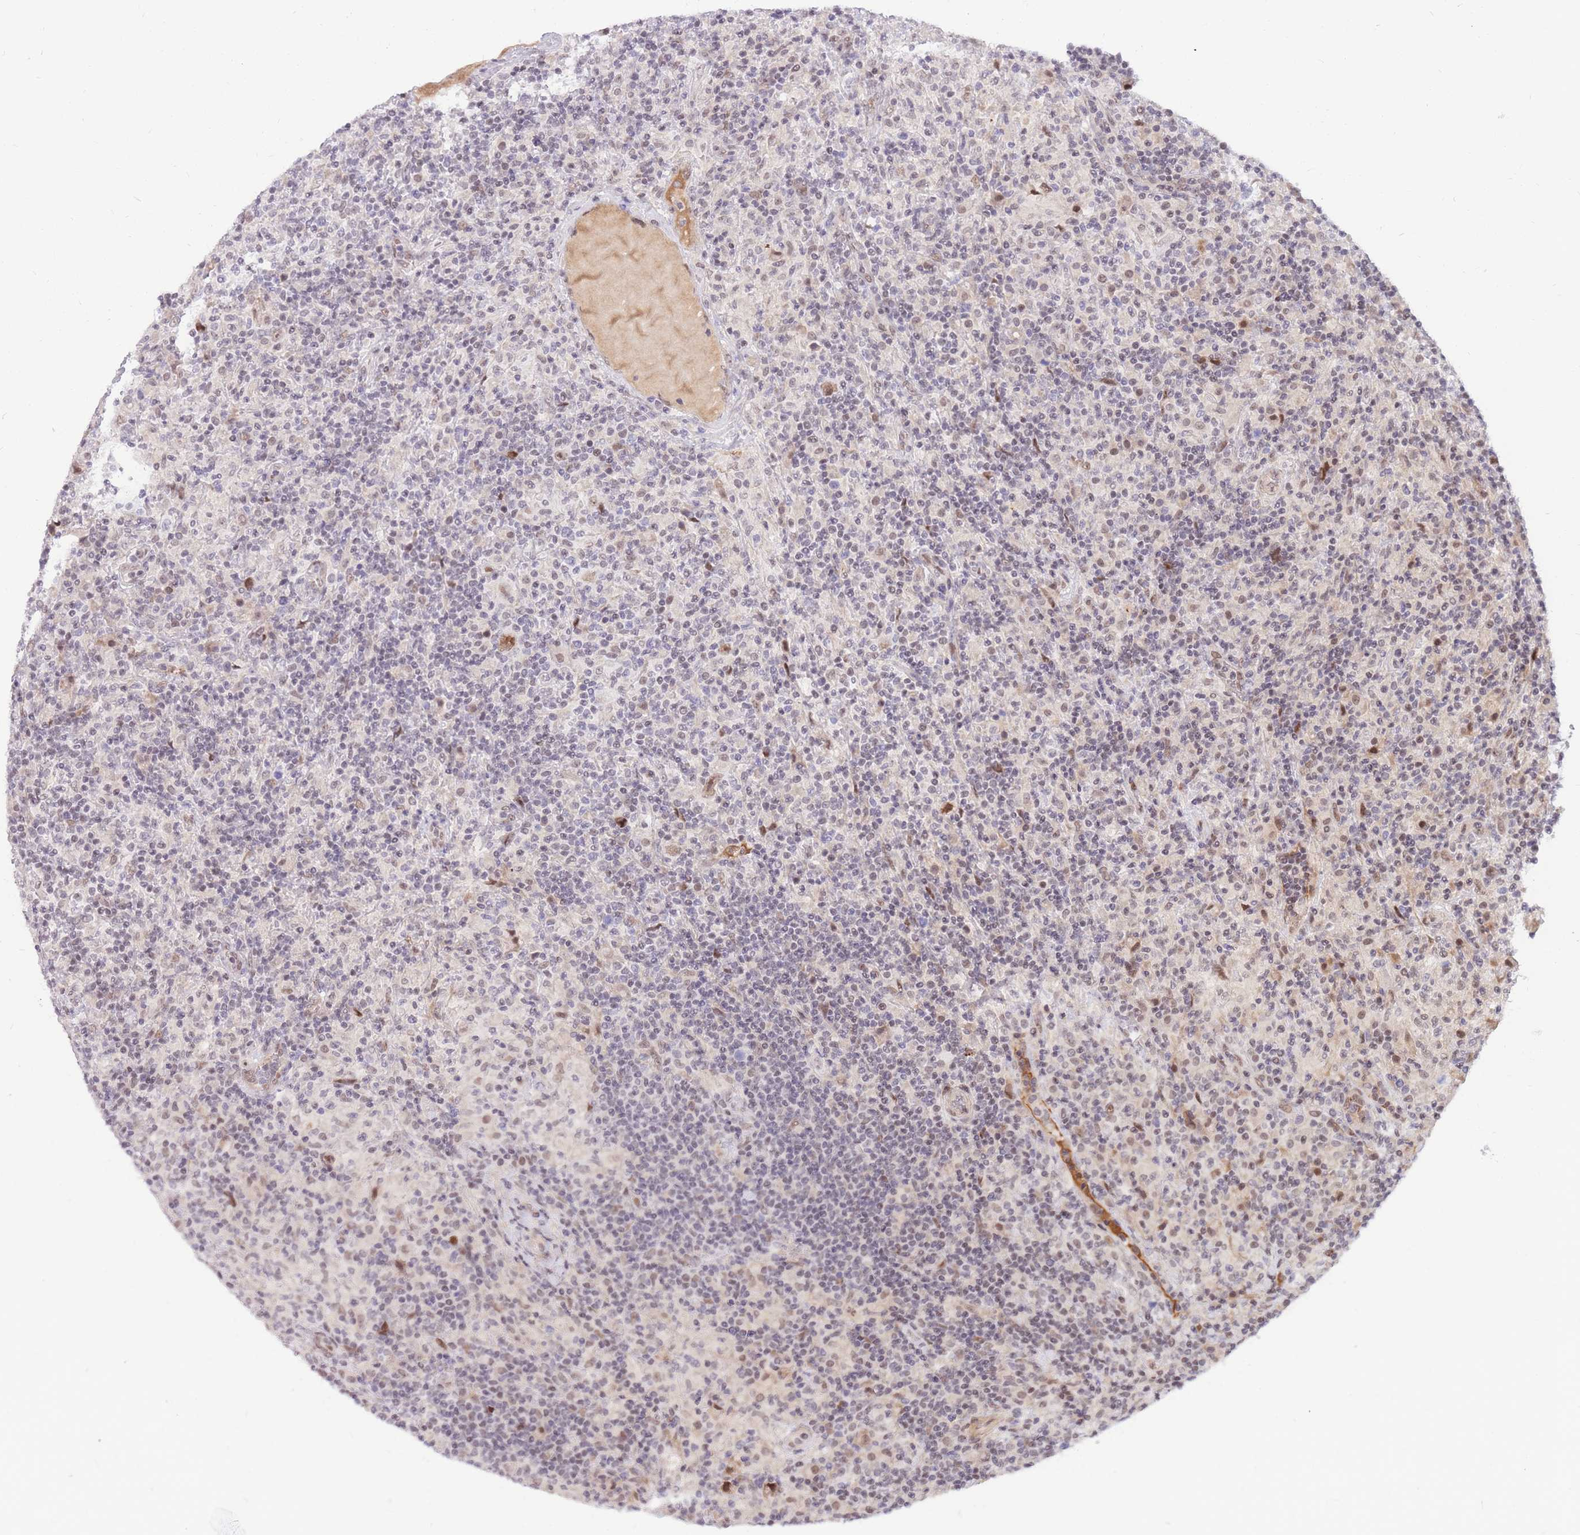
{"staining": {"intensity": "moderate", "quantity": ">75%", "location": "nuclear"}, "tissue": "lymphoma", "cell_type": "Tumor cells", "image_type": "cancer", "snomed": [{"axis": "morphology", "description": "Hodgkin's disease, NOS"}, {"axis": "topography", "description": "Lymph node"}], "caption": "Immunohistochemical staining of human Hodgkin's disease shows medium levels of moderate nuclear positivity in approximately >75% of tumor cells.", "gene": "ERICH6B", "patient": {"sex": "male", "age": 70}}